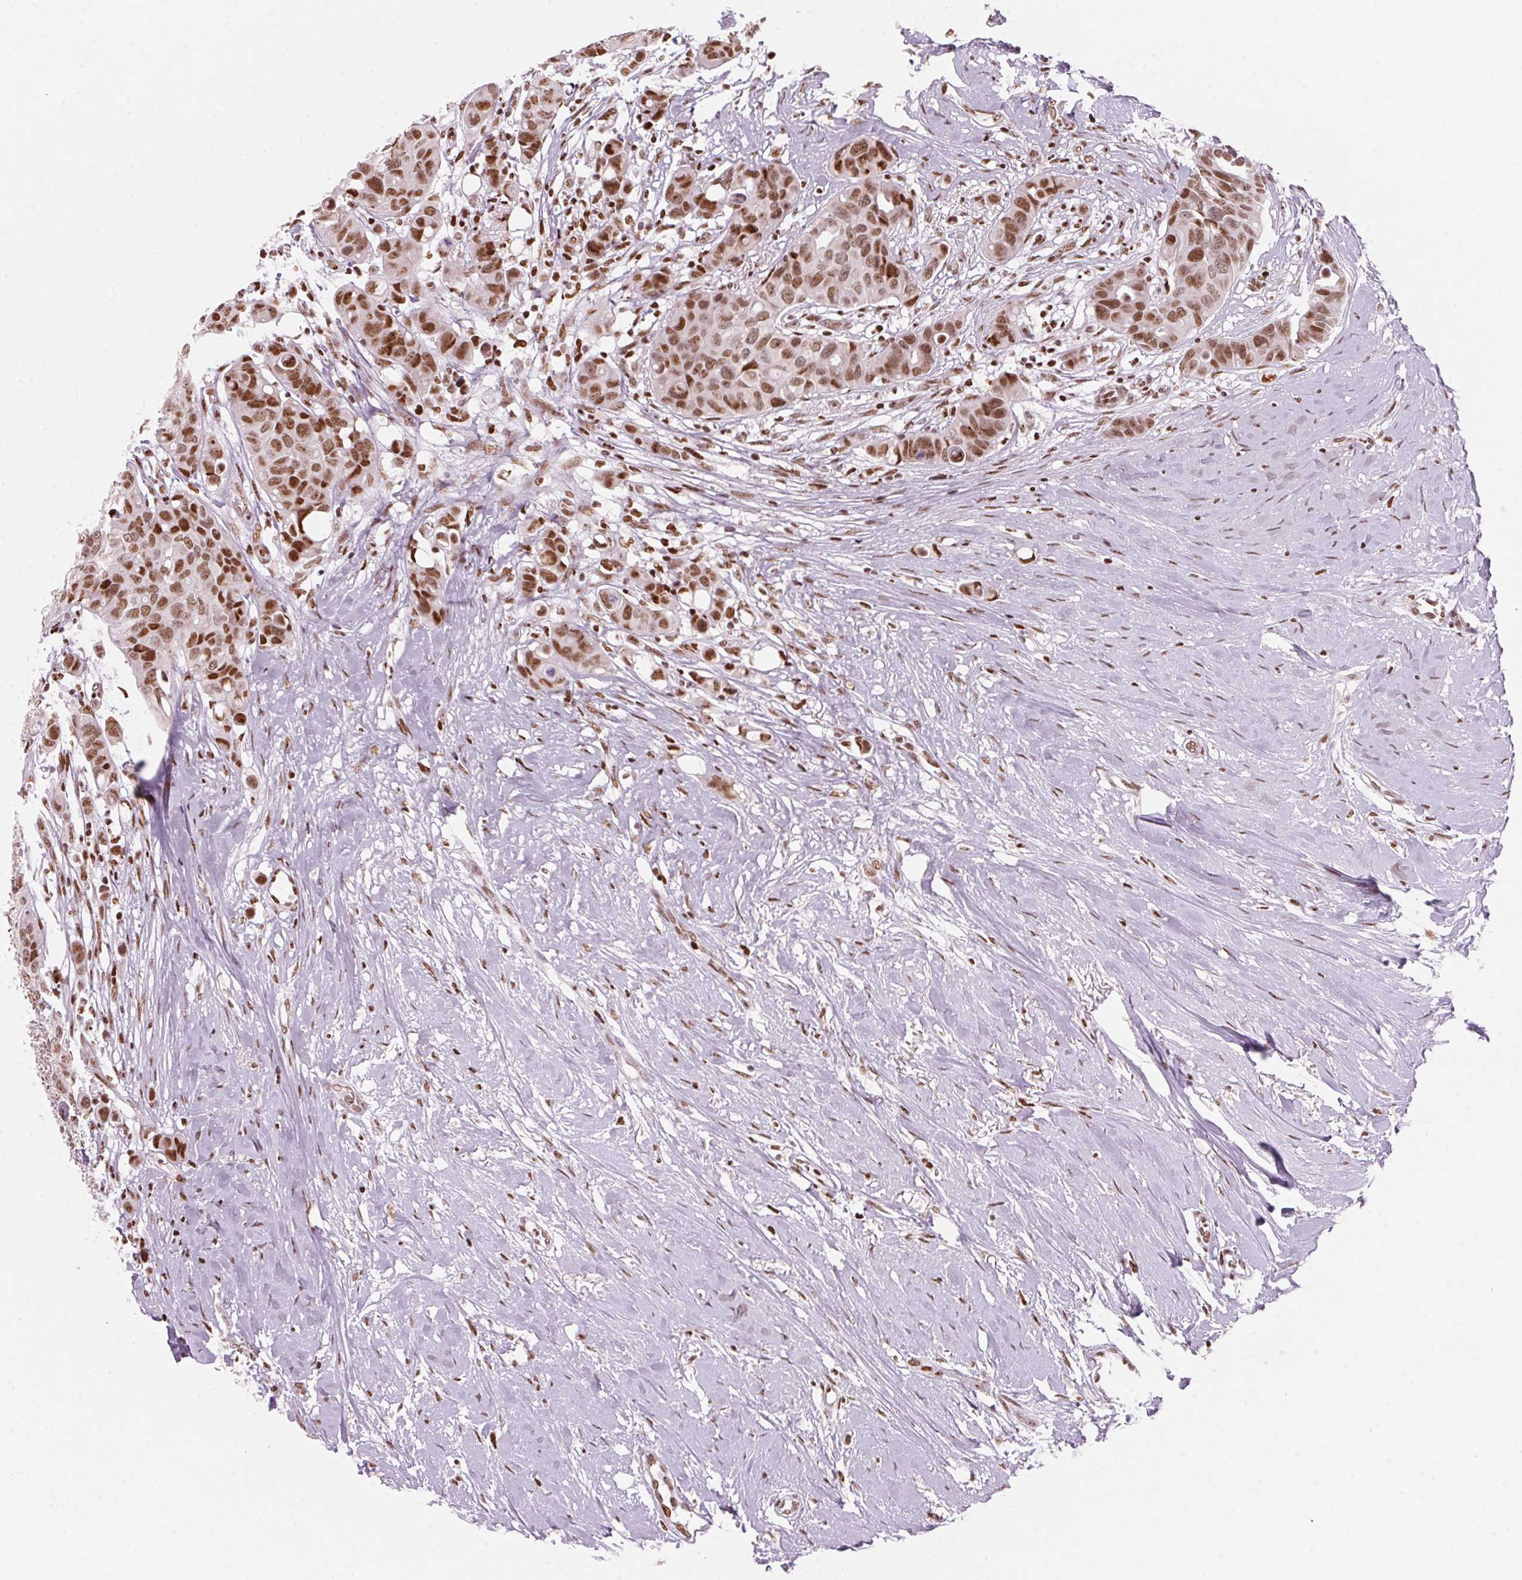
{"staining": {"intensity": "moderate", "quantity": ">75%", "location": "nuclear"}, "tissue": "breast cancer", "cell_type": "Tumor cells", "image_type": "cancer", "snomed": [{"axis": "morphology", "description": "Duct carcinoma"}, {"axis": "topography", "description": "Breast"}], "caption": "This is a micrograph of IHC staining of breast cancer (invasive ductal carcinoma), which shows moderate positivity in the nuclear of tumor cells.", "gene": "NXF1", "patient": {"sex": "female", "age": 54}}